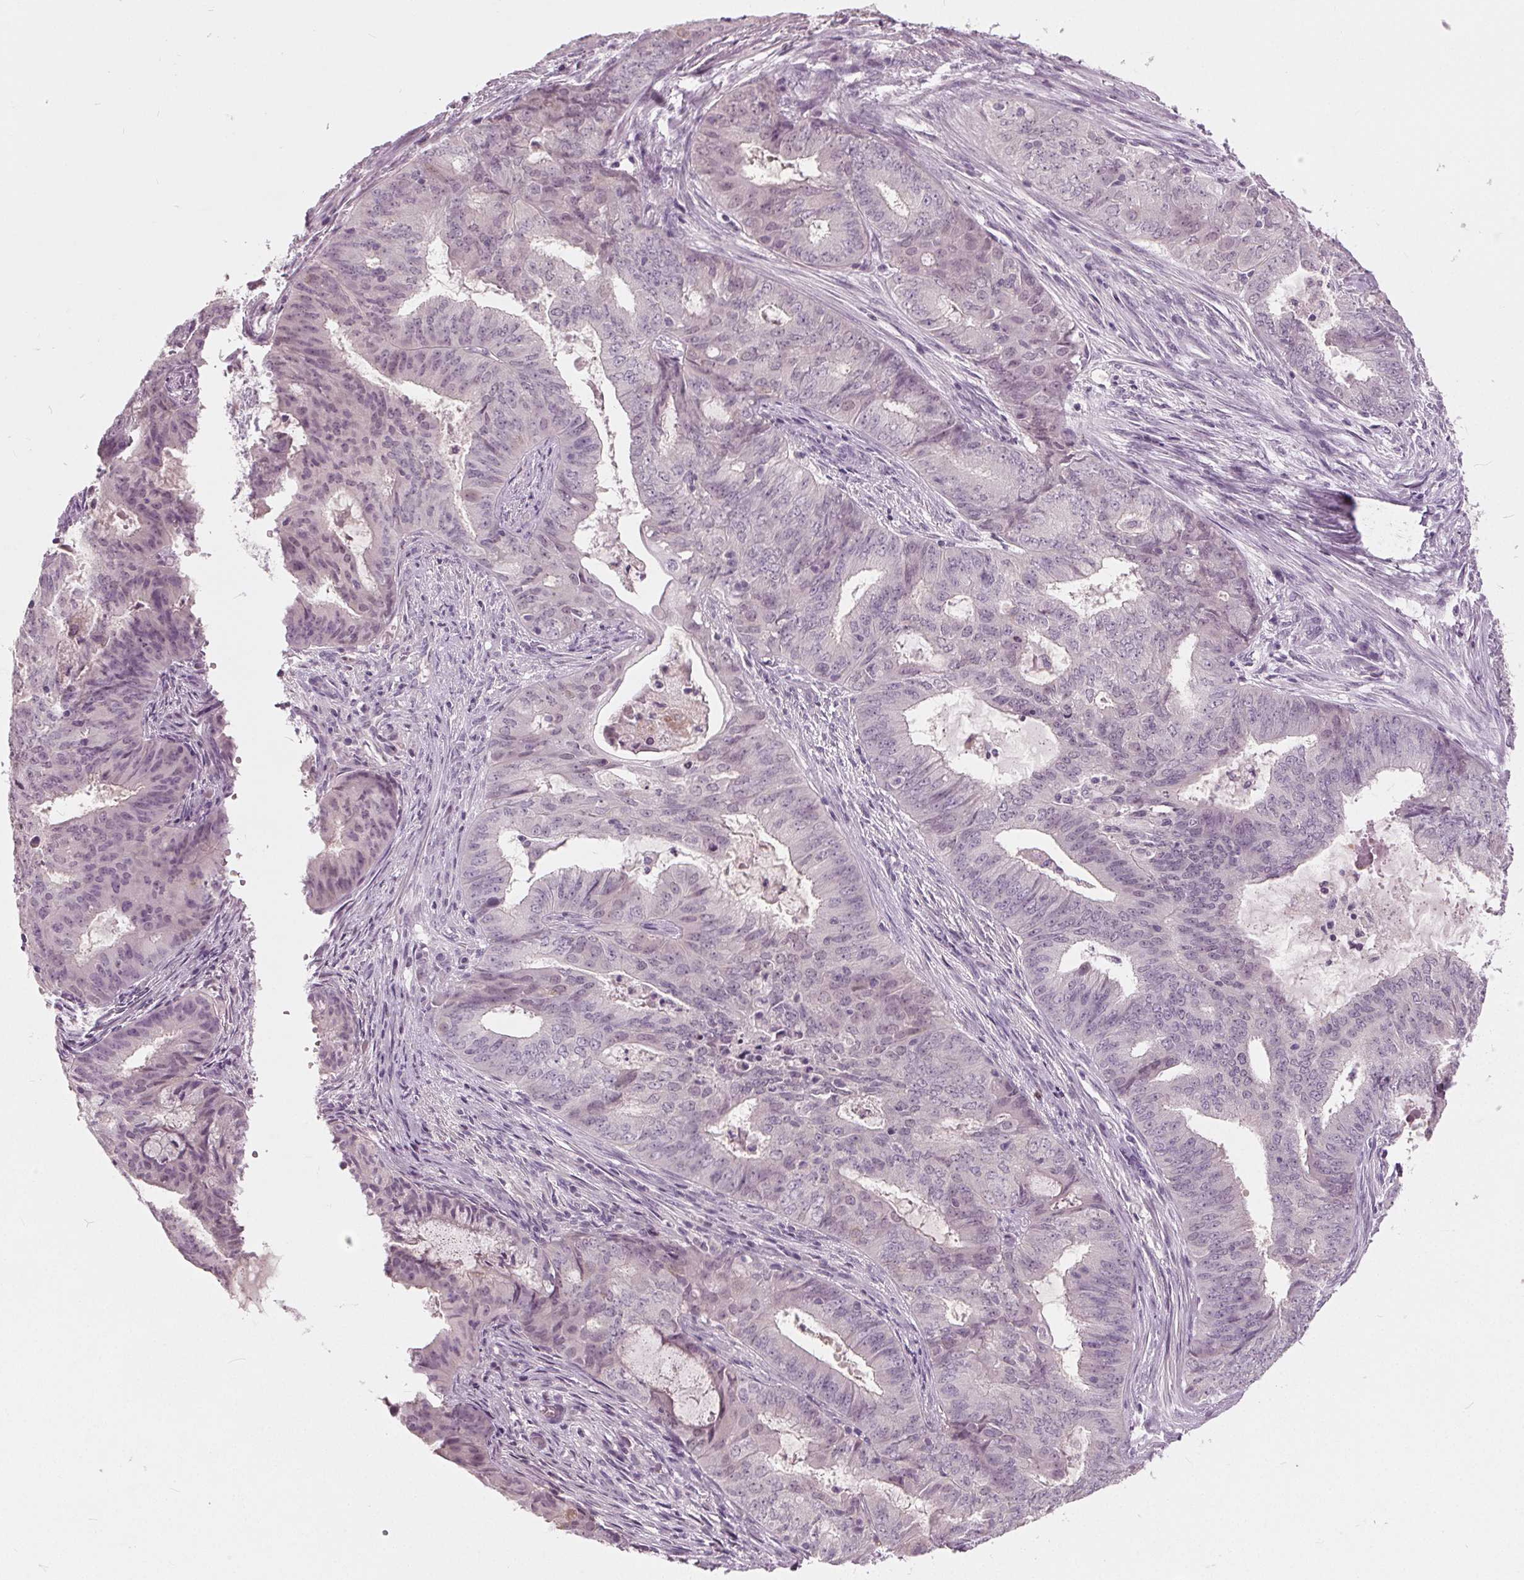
{"staining": {"intensity": "negative", "quantity": "none", "location": "none"}, "tissue": "endometrial cancer", "cell_type": "Tumor cells", "image_type": "cancer", "snomed": [{"axis": "morphology", "description": "Adenocarcinoma, NOS"}, {"axis": "topography", "description": "Endometrium"}], "caption": "Protein analysis of adenocarcinoma (endometrial) exhibits no significant staining in tumor cells.", "gene": "TKFC", "patient": {"sex": "female", "age": 62}}